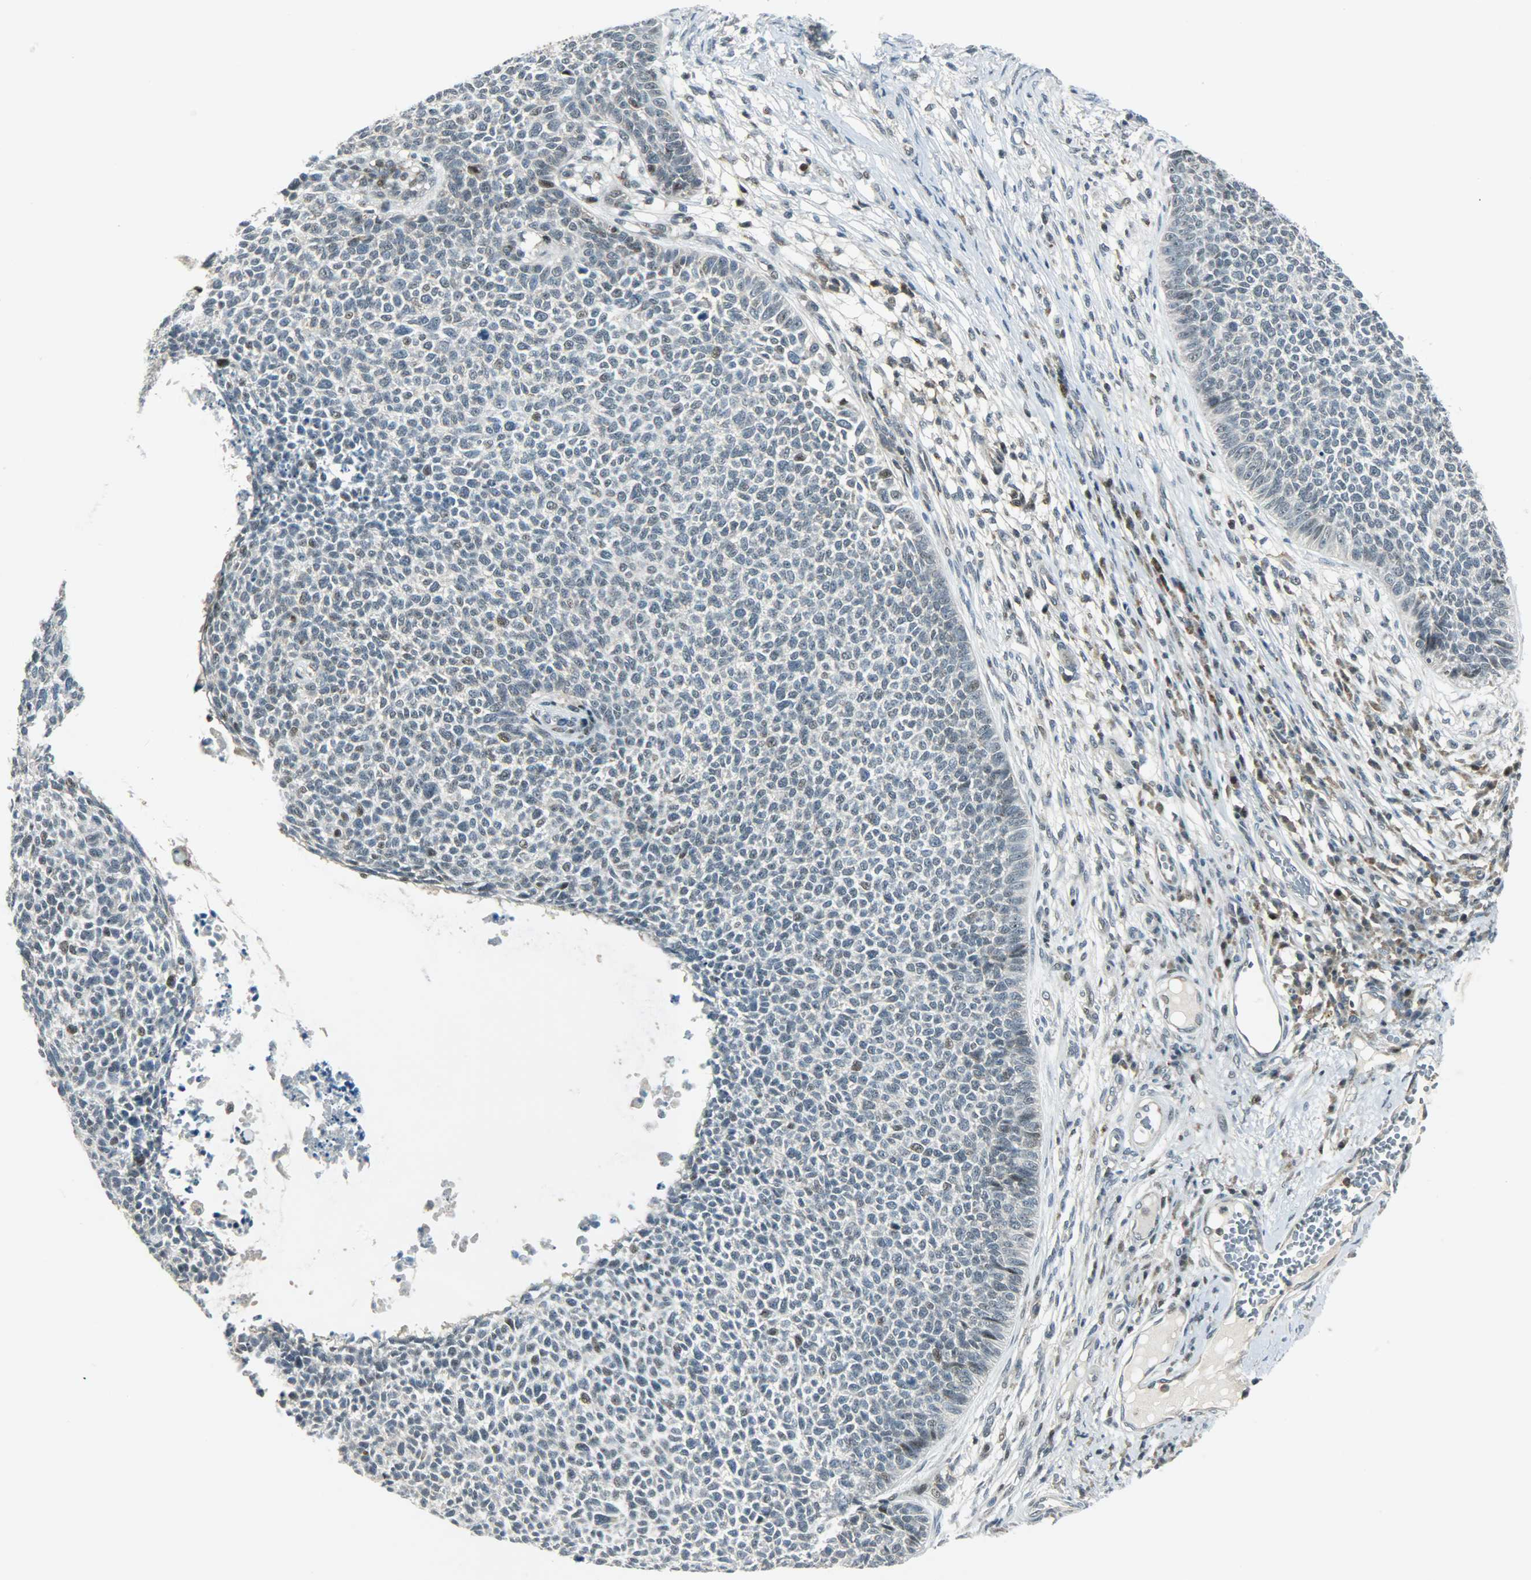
{"staining": {"intensity": "weak", "quantity": "25%-75%", "location": "cytoplasmic/membranous"}, "tissue": "skin cancer", "cell_type": "Tumor cells", "image_type": "cancer", "snomed": [{"axis": "morphology", "description": "Basal cell carcinoma"}, {"axis": "topography", "description": "Skin"}], "caption": "The image displays staining of skin cancer, revealing weak cytoplasmic/membranous protein expression (brown color) within tumor cells.", "gene": "IL15", "patient": {"sex": "female", "age": 84}}